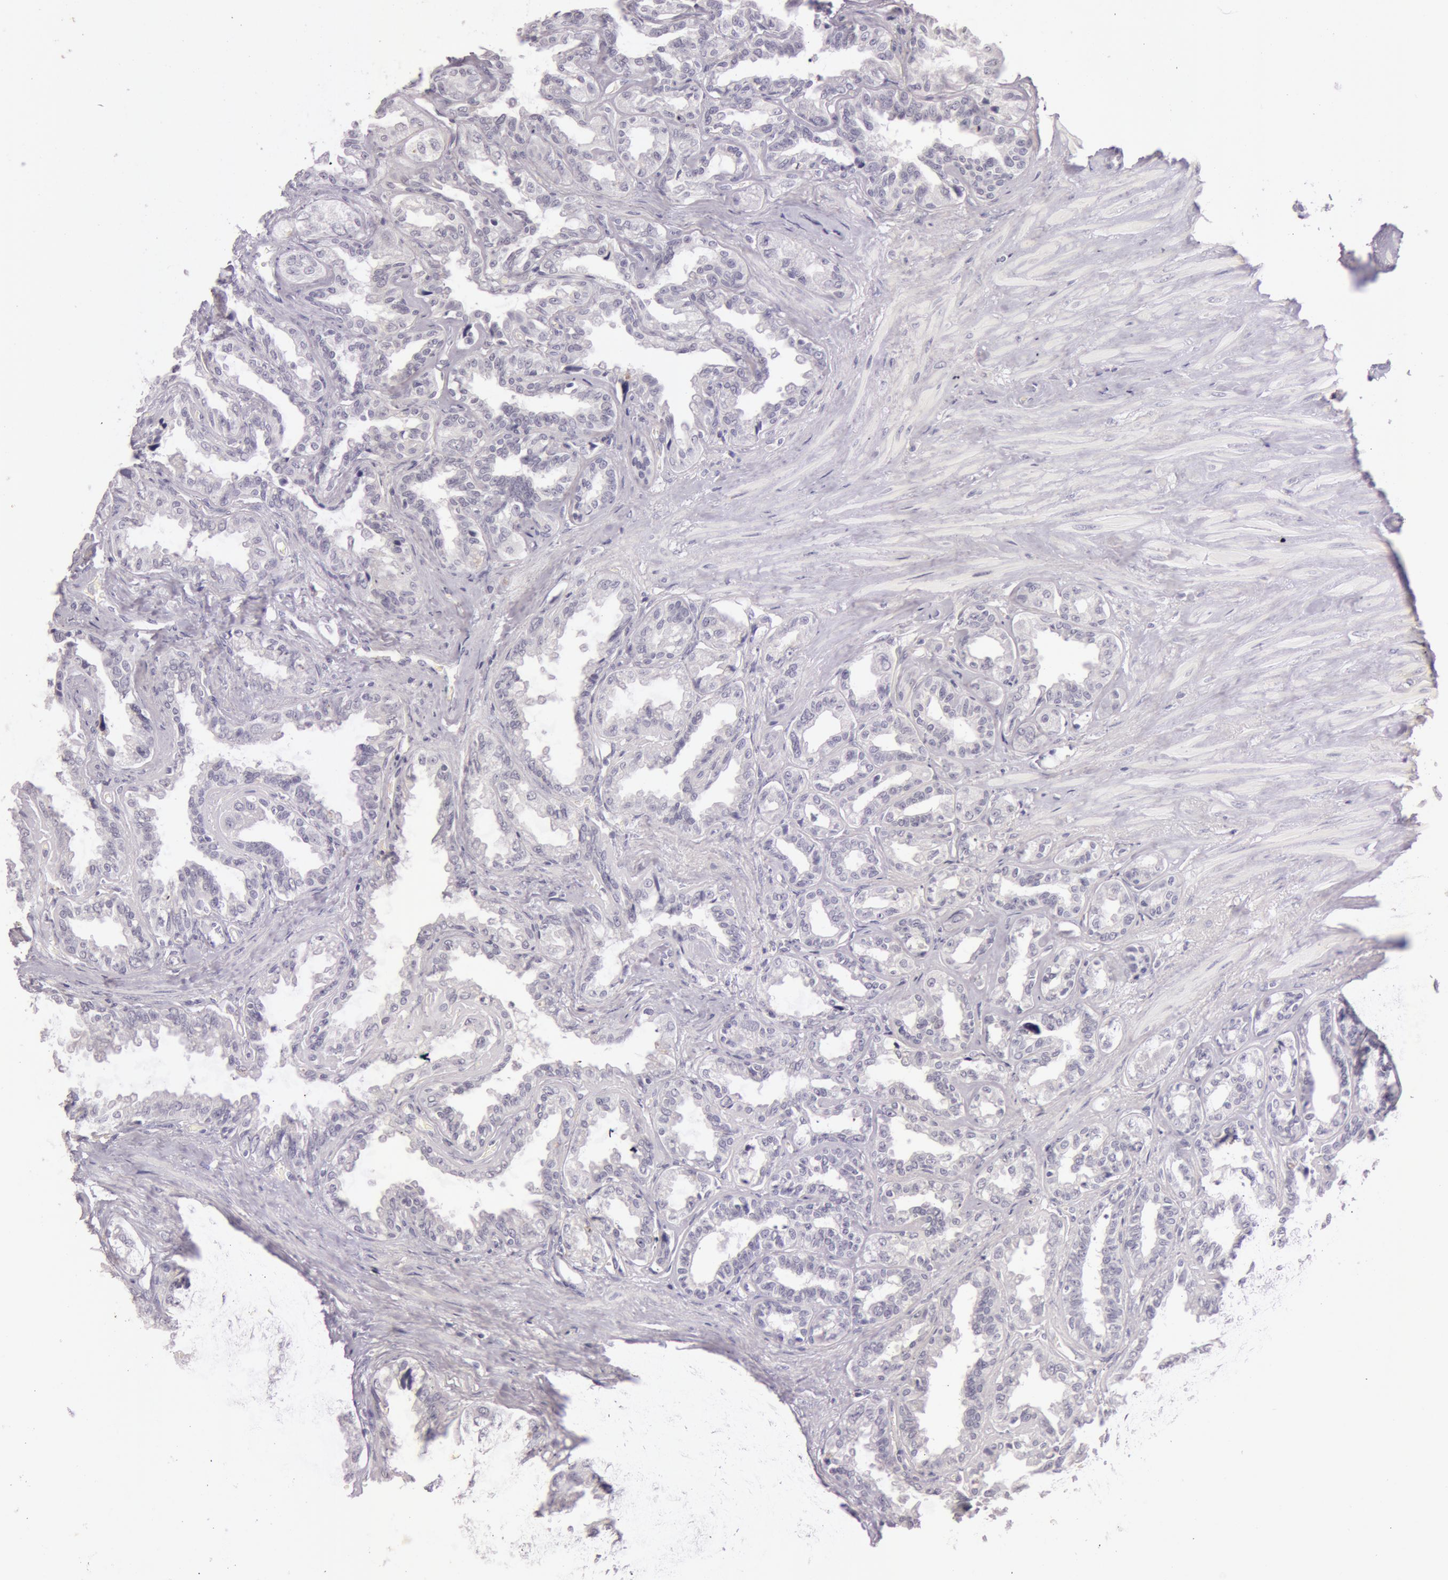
{"staining": {"intensity": "negative", "quantity": "none", "location": "none"}, "tissue": "seminal vesicle", "cell_type": "Glandular cells", "image_type": "normal", "snomed": [{"axis": "morphology", "description": "Normal tissue, NOS"}, {"axis": "morphology", "description": "Inflammation, NOS"}, {"axis": "topography", "description": "Urinary bladder"}, {"axis": "topography", "description": "Prostate"}, {"axis": "topography", "description": "Seminal veicle"}], "caption": "Immunohistochemistry (IHC) photomicrograph of normal seminal vesicle stained for a protein (brown), which displays no positivity in glandular cells. (DAB IHC with hematoxylin counter stain).", "gene": "RBMY1A1", "patient": {"sex": "male", "age": 82}}